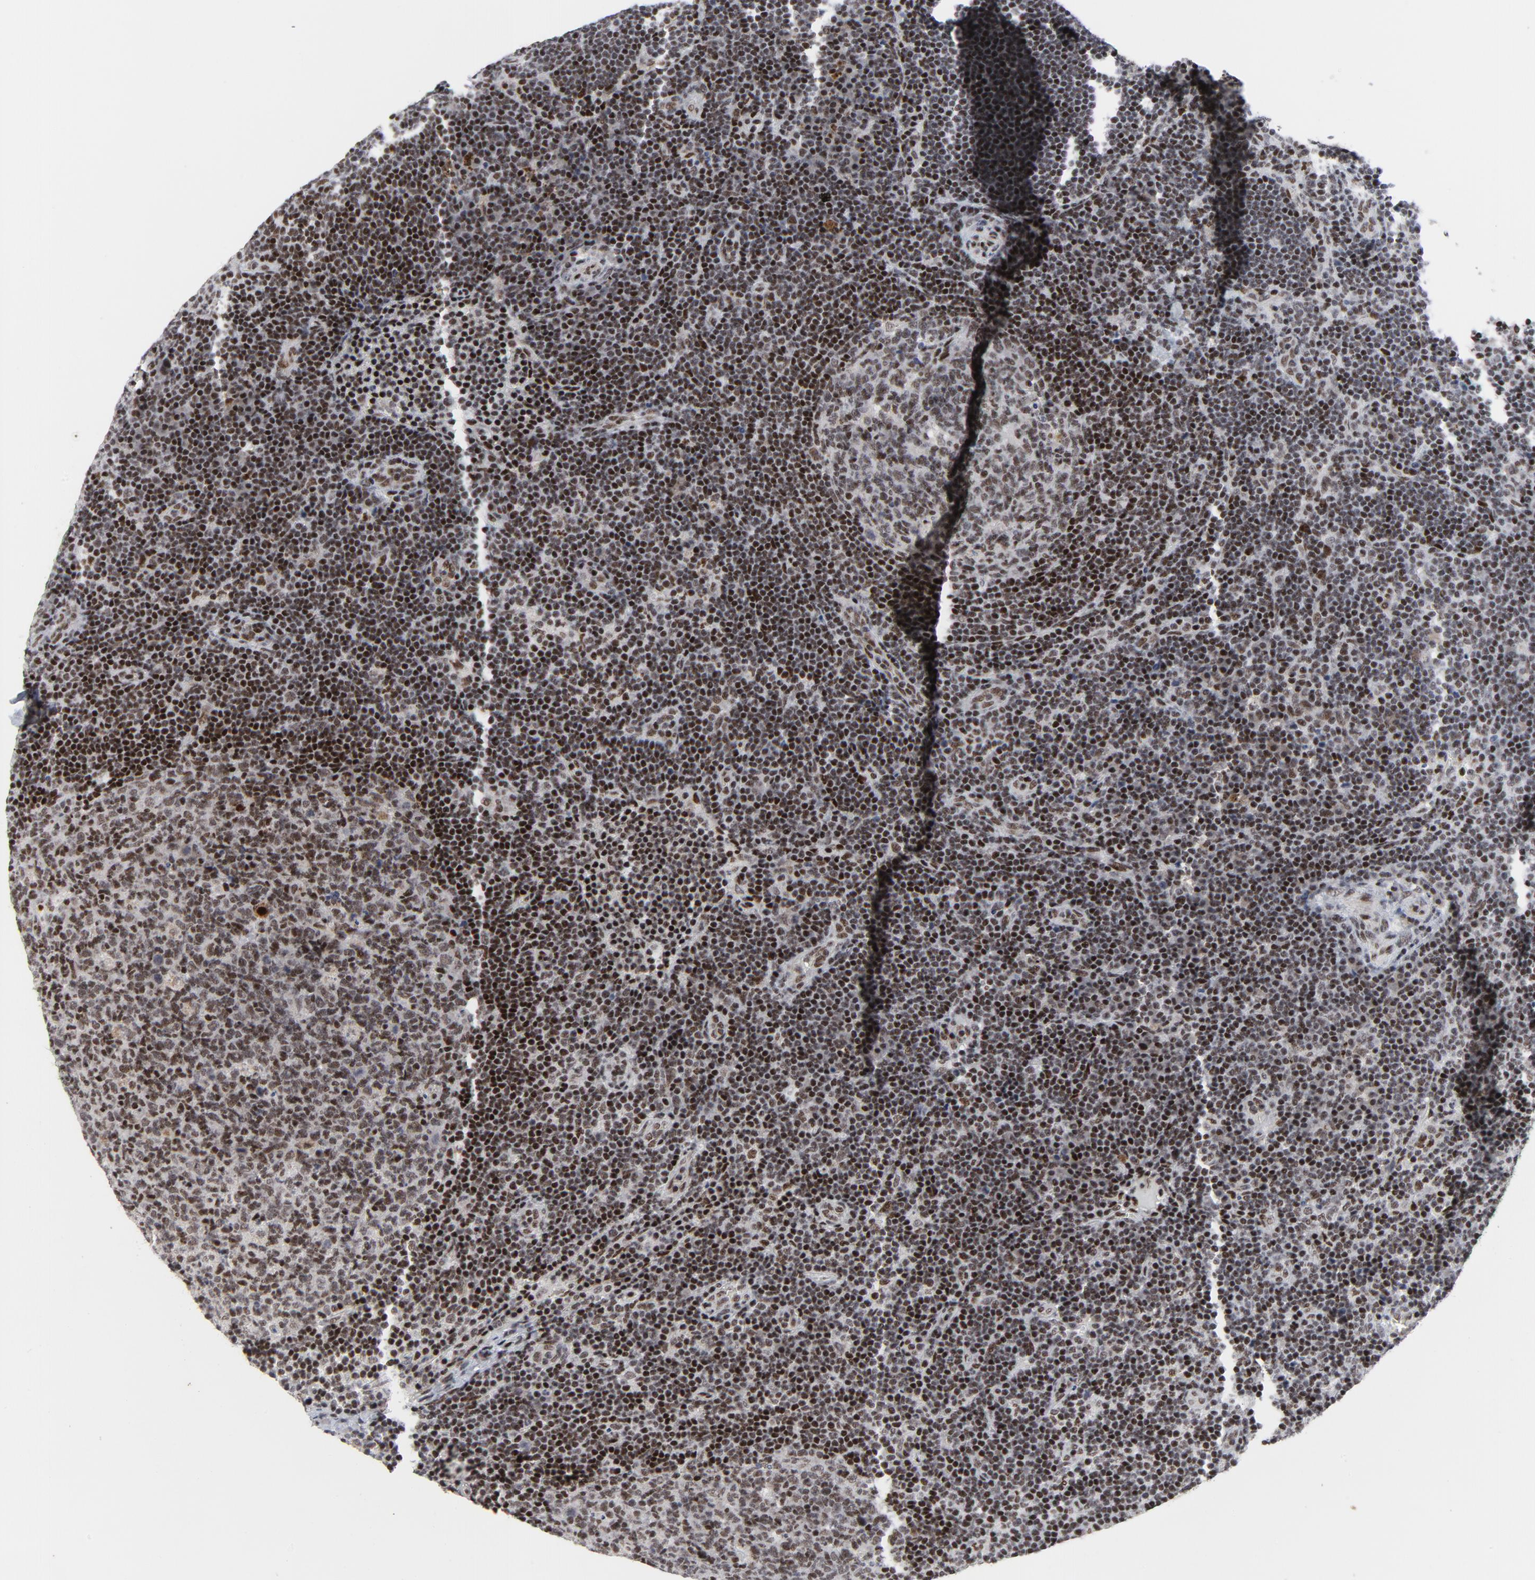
{"staining": {"intensity": "weak", "quantity": ">75%", "location": "nuclear"}, "tissue": "lymph node", "cell_type": "Germinal center cells", "image_type": "normal", "snomed": [{"axis": "morphology", "description": "Normal tissue, NOS"}, {"axis": "morphology", "description": "Squamous cell carcinoma, metastatic, NOS"}, {"axis": "topography", "description": "Lymph node"}], "caption": "Germinal center cells display low levels of weak nuclear positivity in approximately >75% of cells in unremarkable human lymph node.", "gene": "GABPA", "patient": {"sex": "female", "age": 53}}